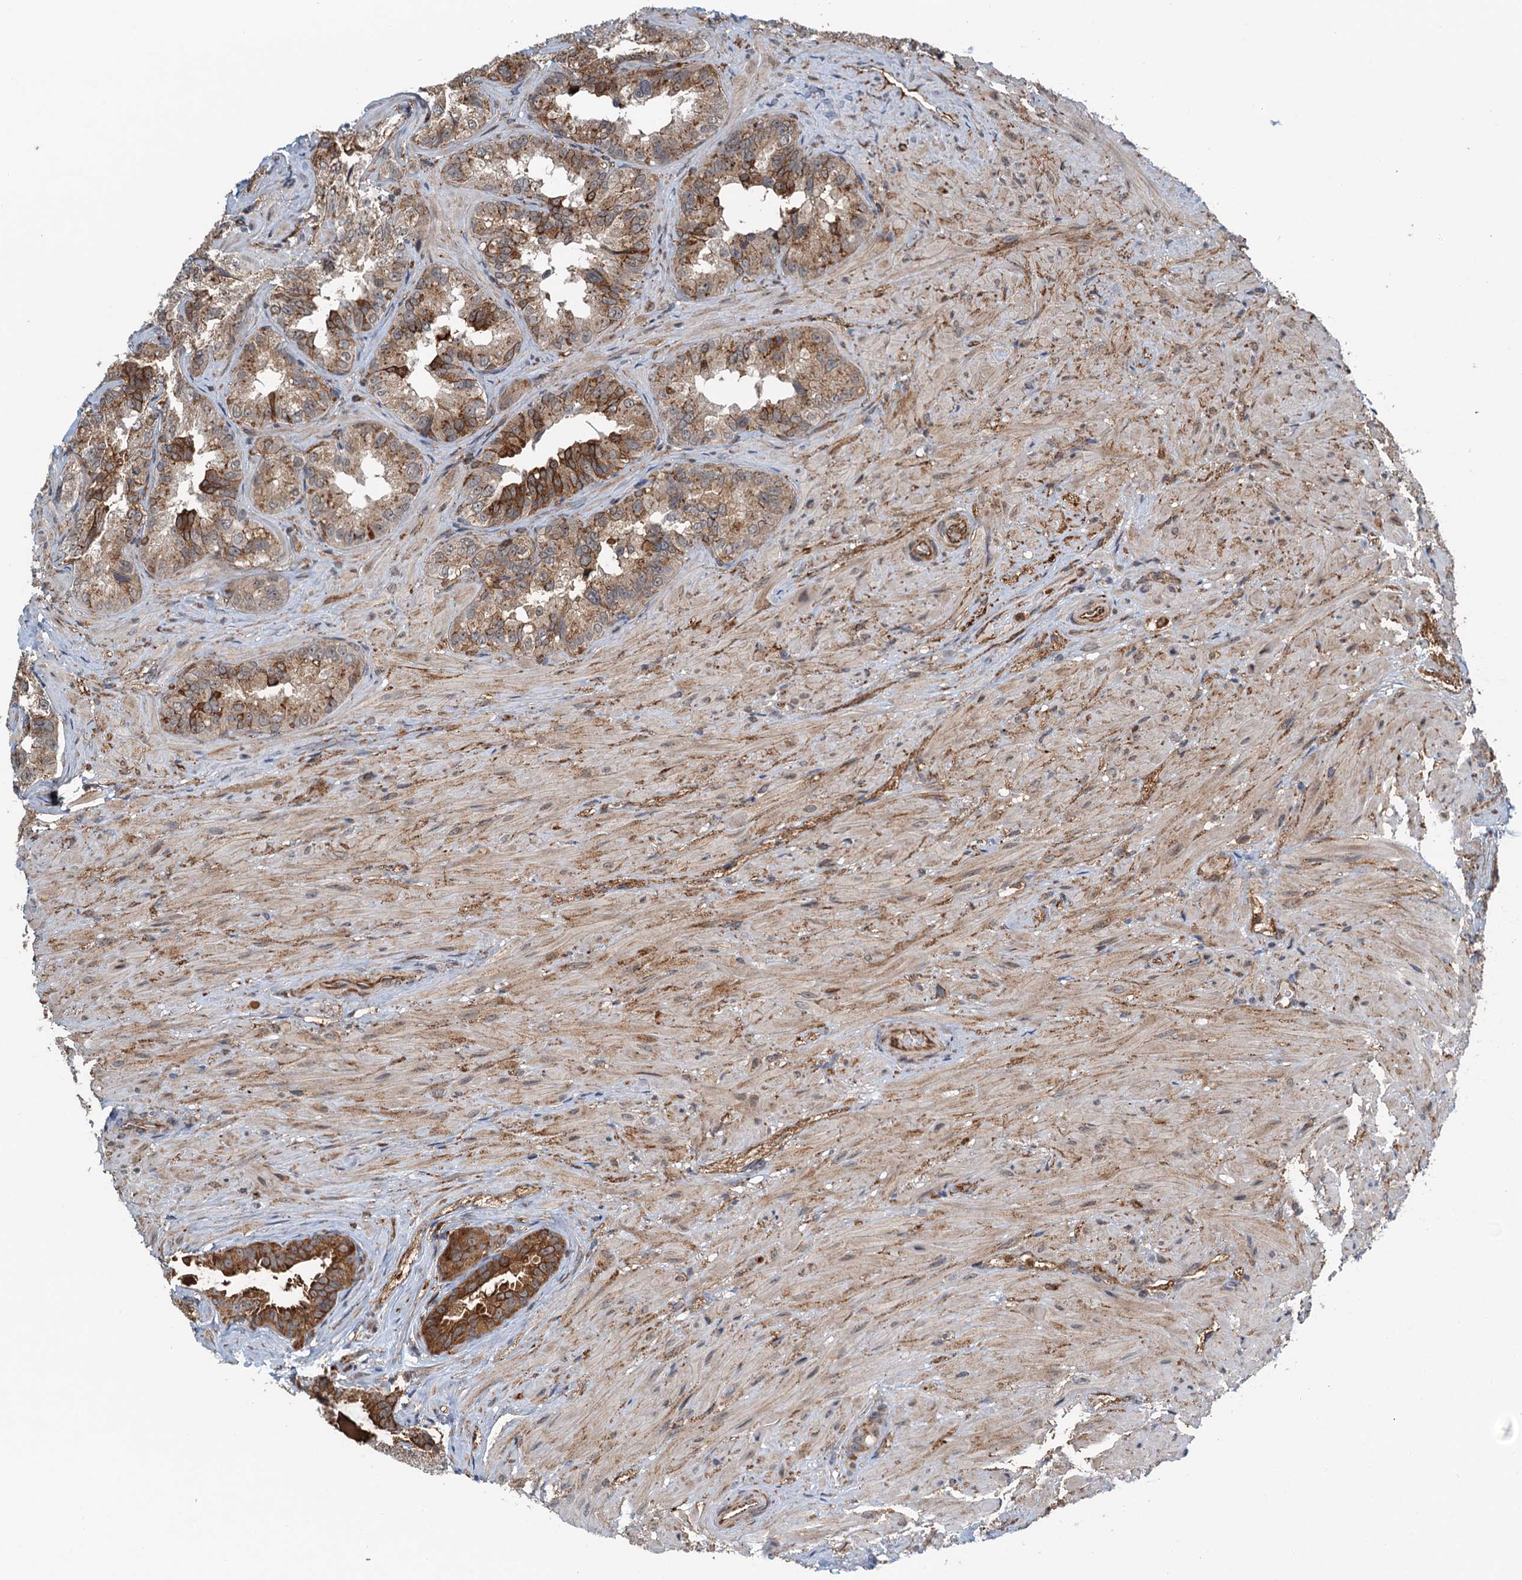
{"staining": {"intensity": "moderate", "quantity": ">75%", "location": "cytoplasmic/membranous"}, "tissue": "seminal vesicle", "cell_type": "Glandular cells", "image_type": "normal", "snomed": [{"axis": "morphology", "description": "Normal tissue, NOS"}, {"axis": "topography", "description": "Seminal veicle"}, {"axis": "topography", "description": "Peripheral nerve tissue"}], "caption": "A medium amount of moderate cytoplasmic/membranous positivity is present in approximately >75% of glandular cells in unremarkable seminal vesicle. (DAB IHC, brown staining for protein, blue staining for nuclei).", "gene": "WHAMM", "patient": {"sex": "male", "age": 67}}